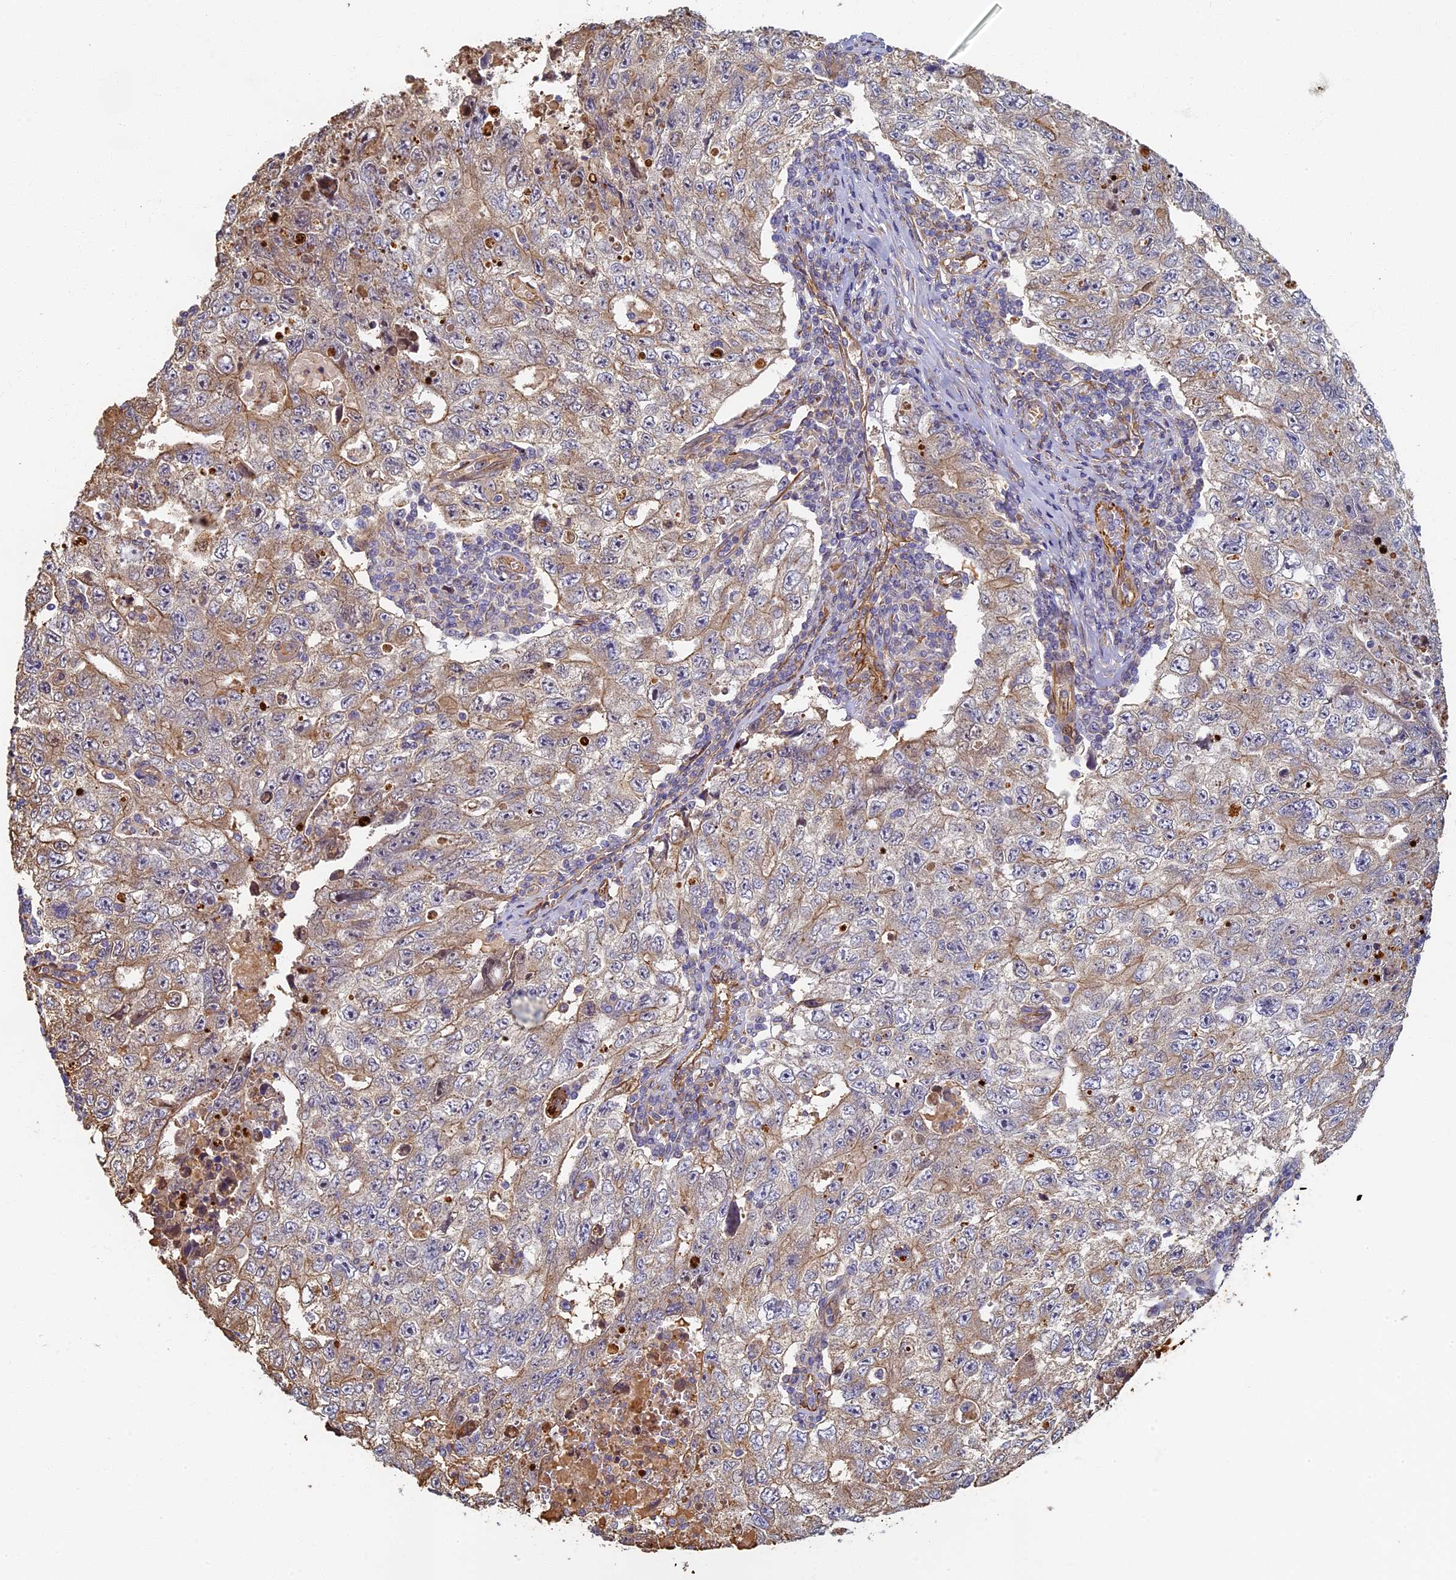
{"staining": {"intensity": "weak", "quantity": "<25%", "location": "cytoplasmic/membranous"}, "tissue": "testis cancer", "cell_type": "Tumor cells", "image_type": "cancer", "snomed": [{"axis": "morphology", "description": "Carcinoma, Embryonal, NOS"}, {"axis": "topography", "description": "Testis"}], "caption": "Human embryonal carcinoma (testis) stained for a protein using immunohistochemistry (IHC) displays no expression in tumor cells.", "gene": "LRRC57", "patient": {"sex": "male", "age": 17}}